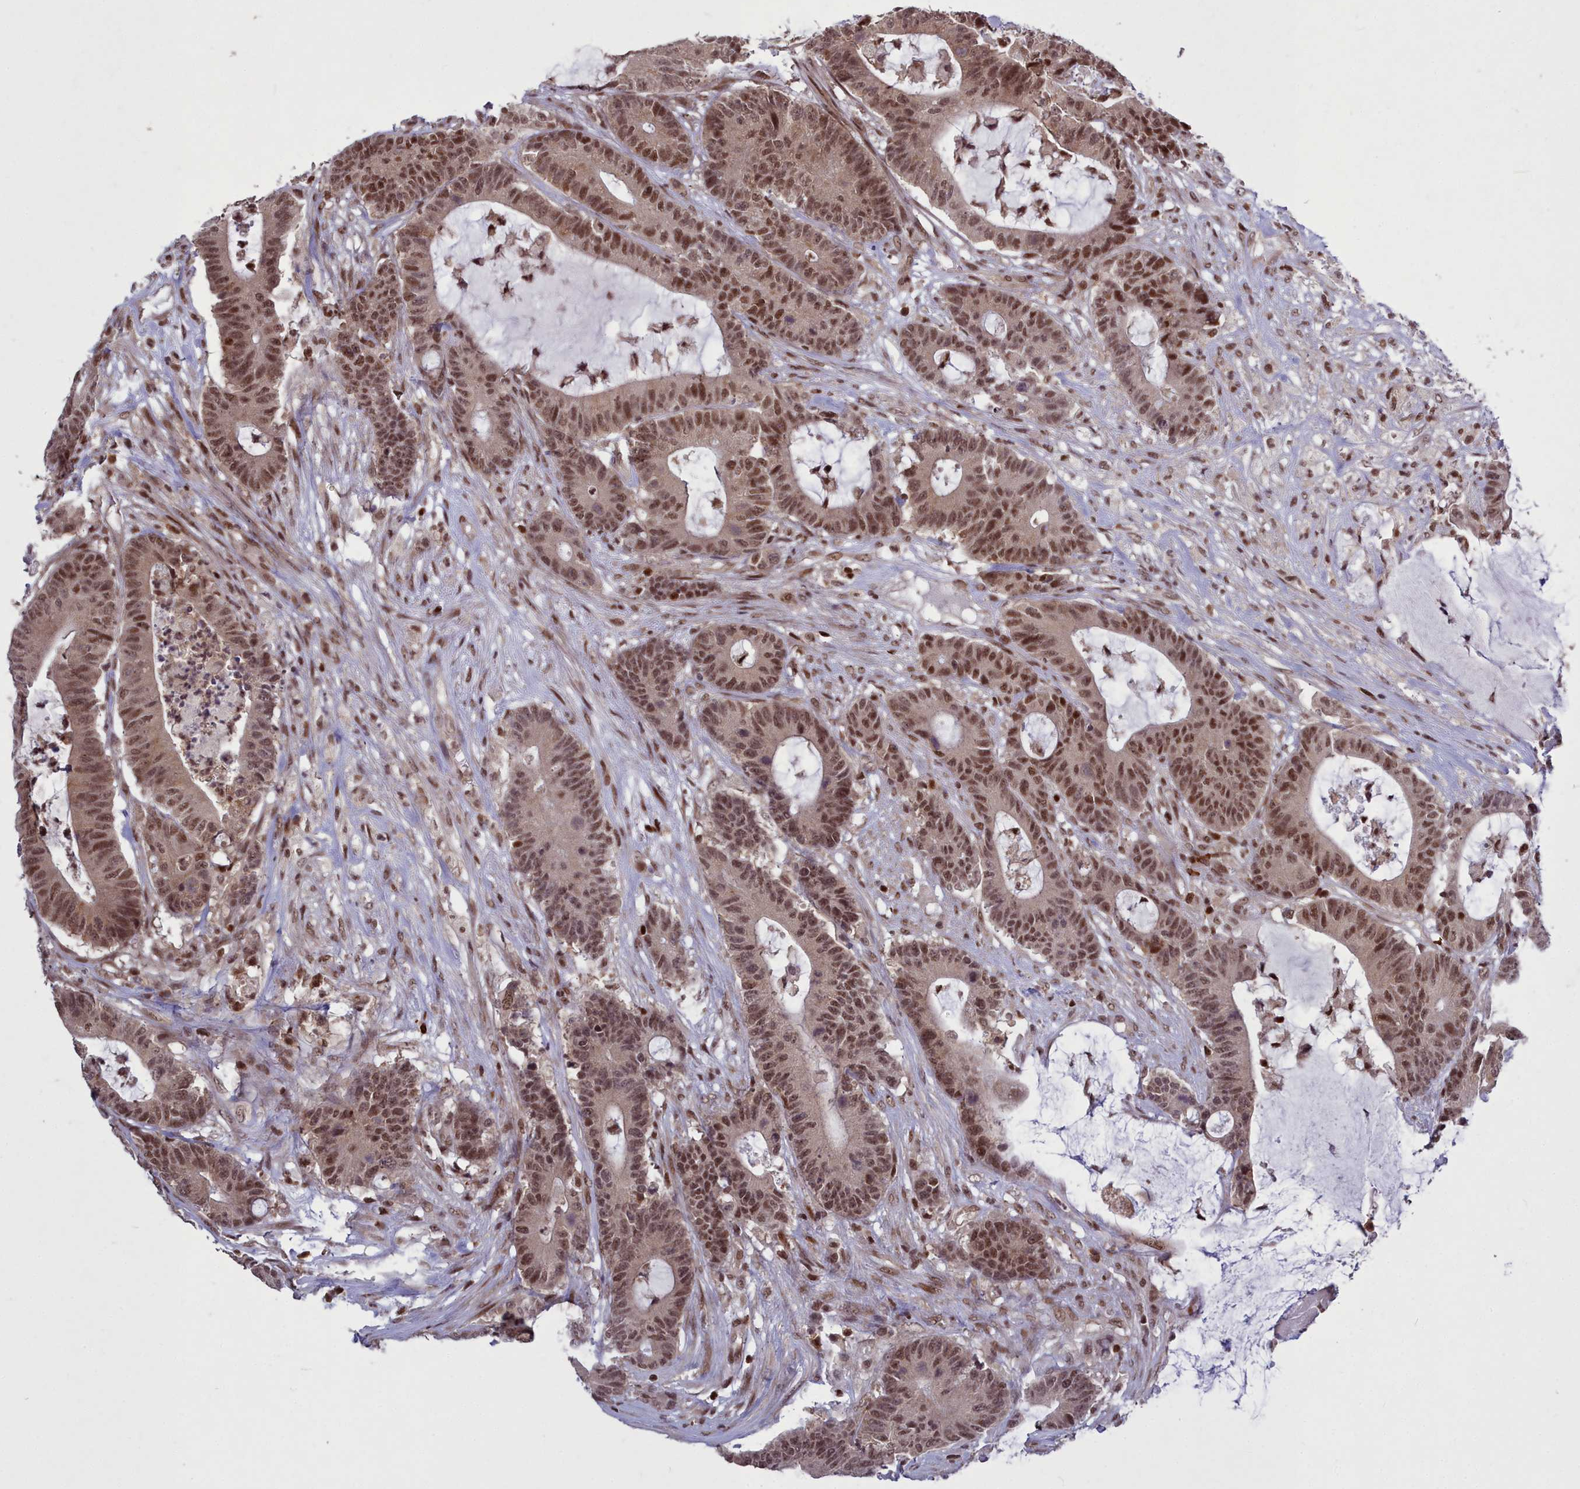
{"staining": {"intensity": "strong", "quantity": ">75%", "location": "nuclear"}, "tissue": "colorectal cancer", "cell_type": "Tumor cells", "image_type": "cancer", "snomed": [{"axis": "morphology", "description": "Adenocarcinoma, NOS"}, {"axis": "topography", "description": "Colon"}], "caption": "Immunohistochemistry (DAB (3,3'-diaminobenzidine)) staining of colorectal cancer (adenocarcinoma) shows strong nuclear protein positivity in about >75% of tumor cells.", "gene": "GMEB1", "patient": {"sex": "female", "age": 84}}